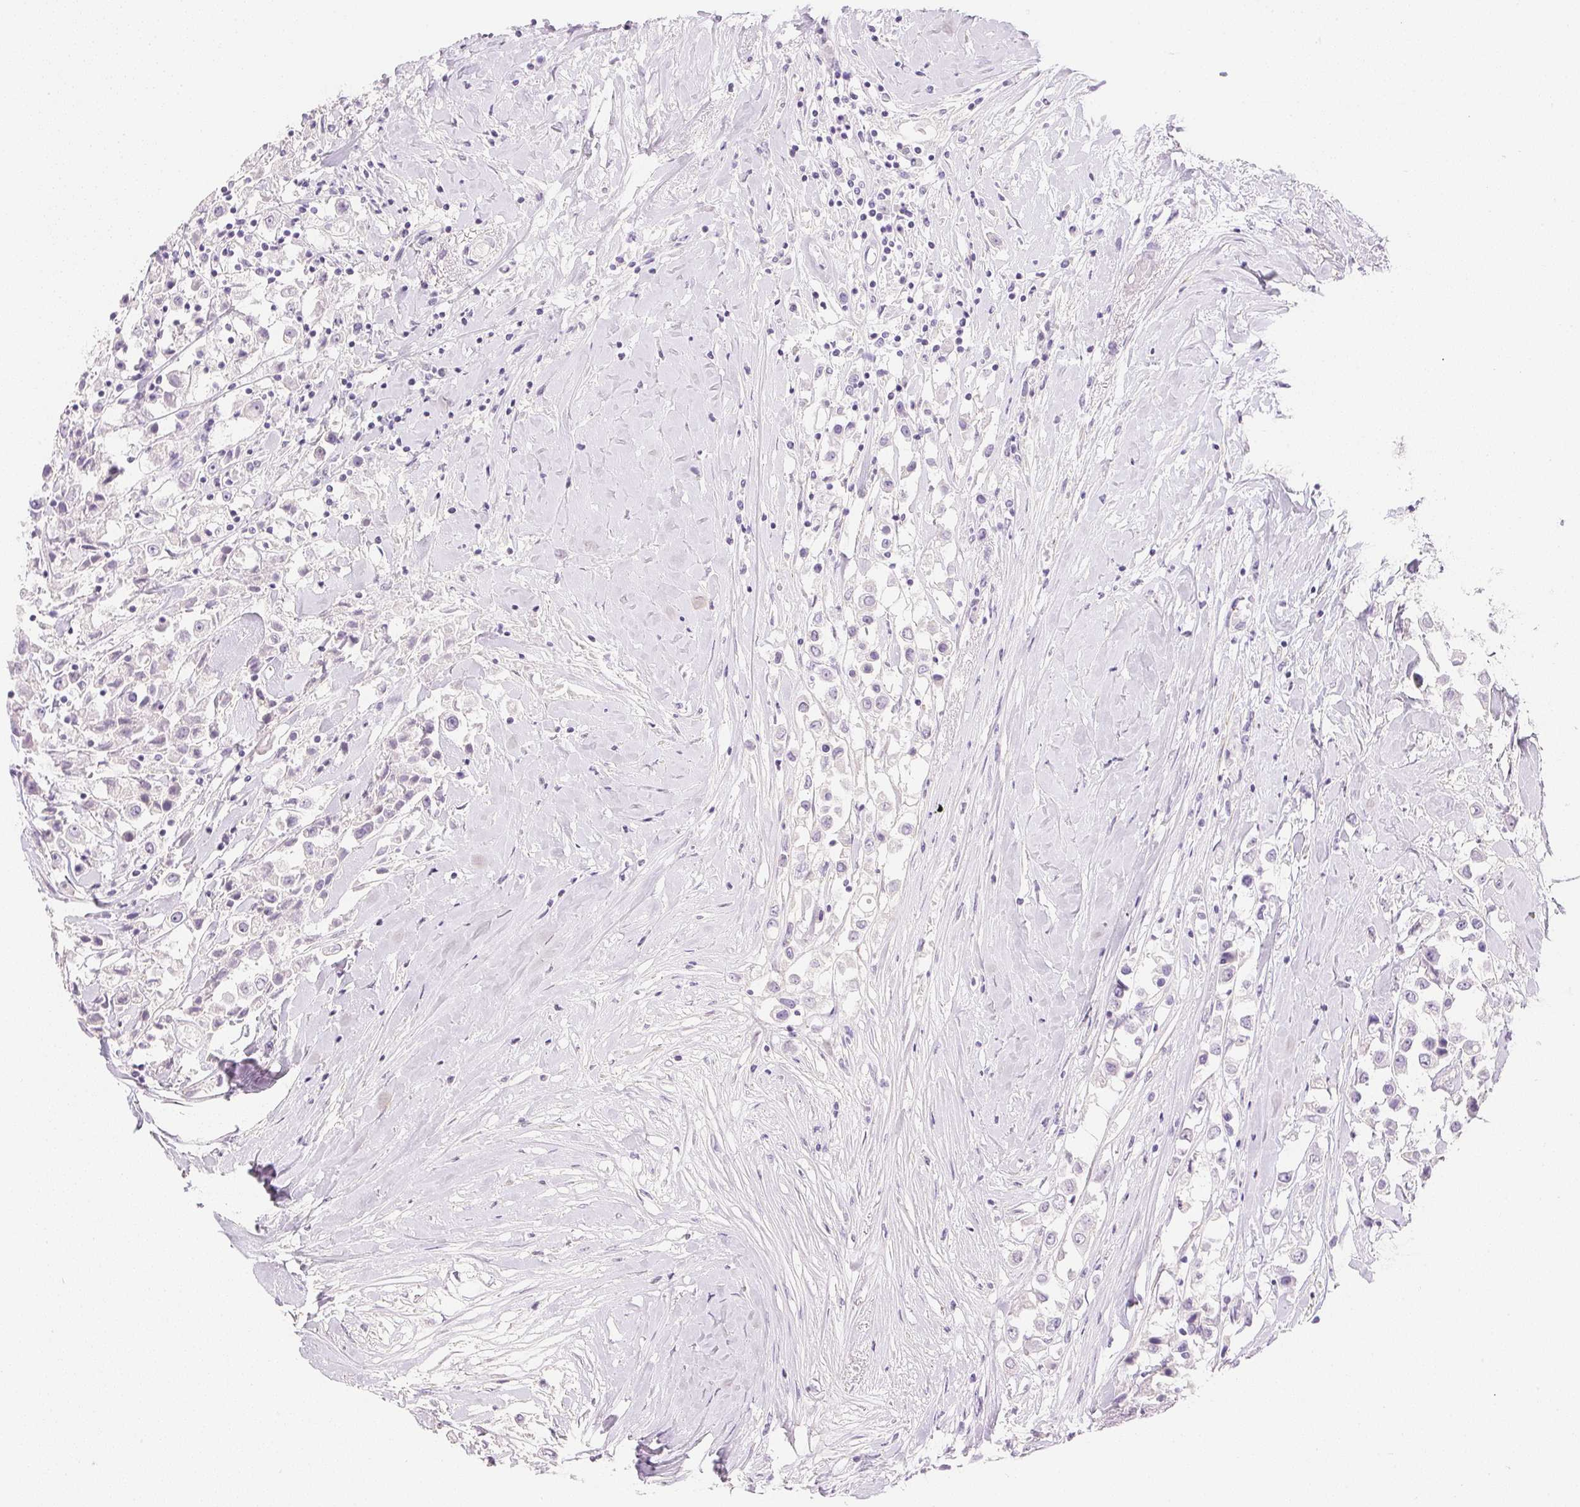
{"staining": {"intensity": "negative", "quantity": "none", "location": "none"}, "tissue": "breast cancer", "cell_type": "Tumor cells", "image_type": "cancer", "snomed": [{"axis": "morphology", "description": "Duct carcinoma"}, {"axis": "topography", "description": "Breast"}], "caption": "Breast infiltrating ductal carcinoma stained for a protein using IHC shows no positivity tumor cells.", "gene": "KCNE2", "patient": {"sex": "female", "age": 61}}